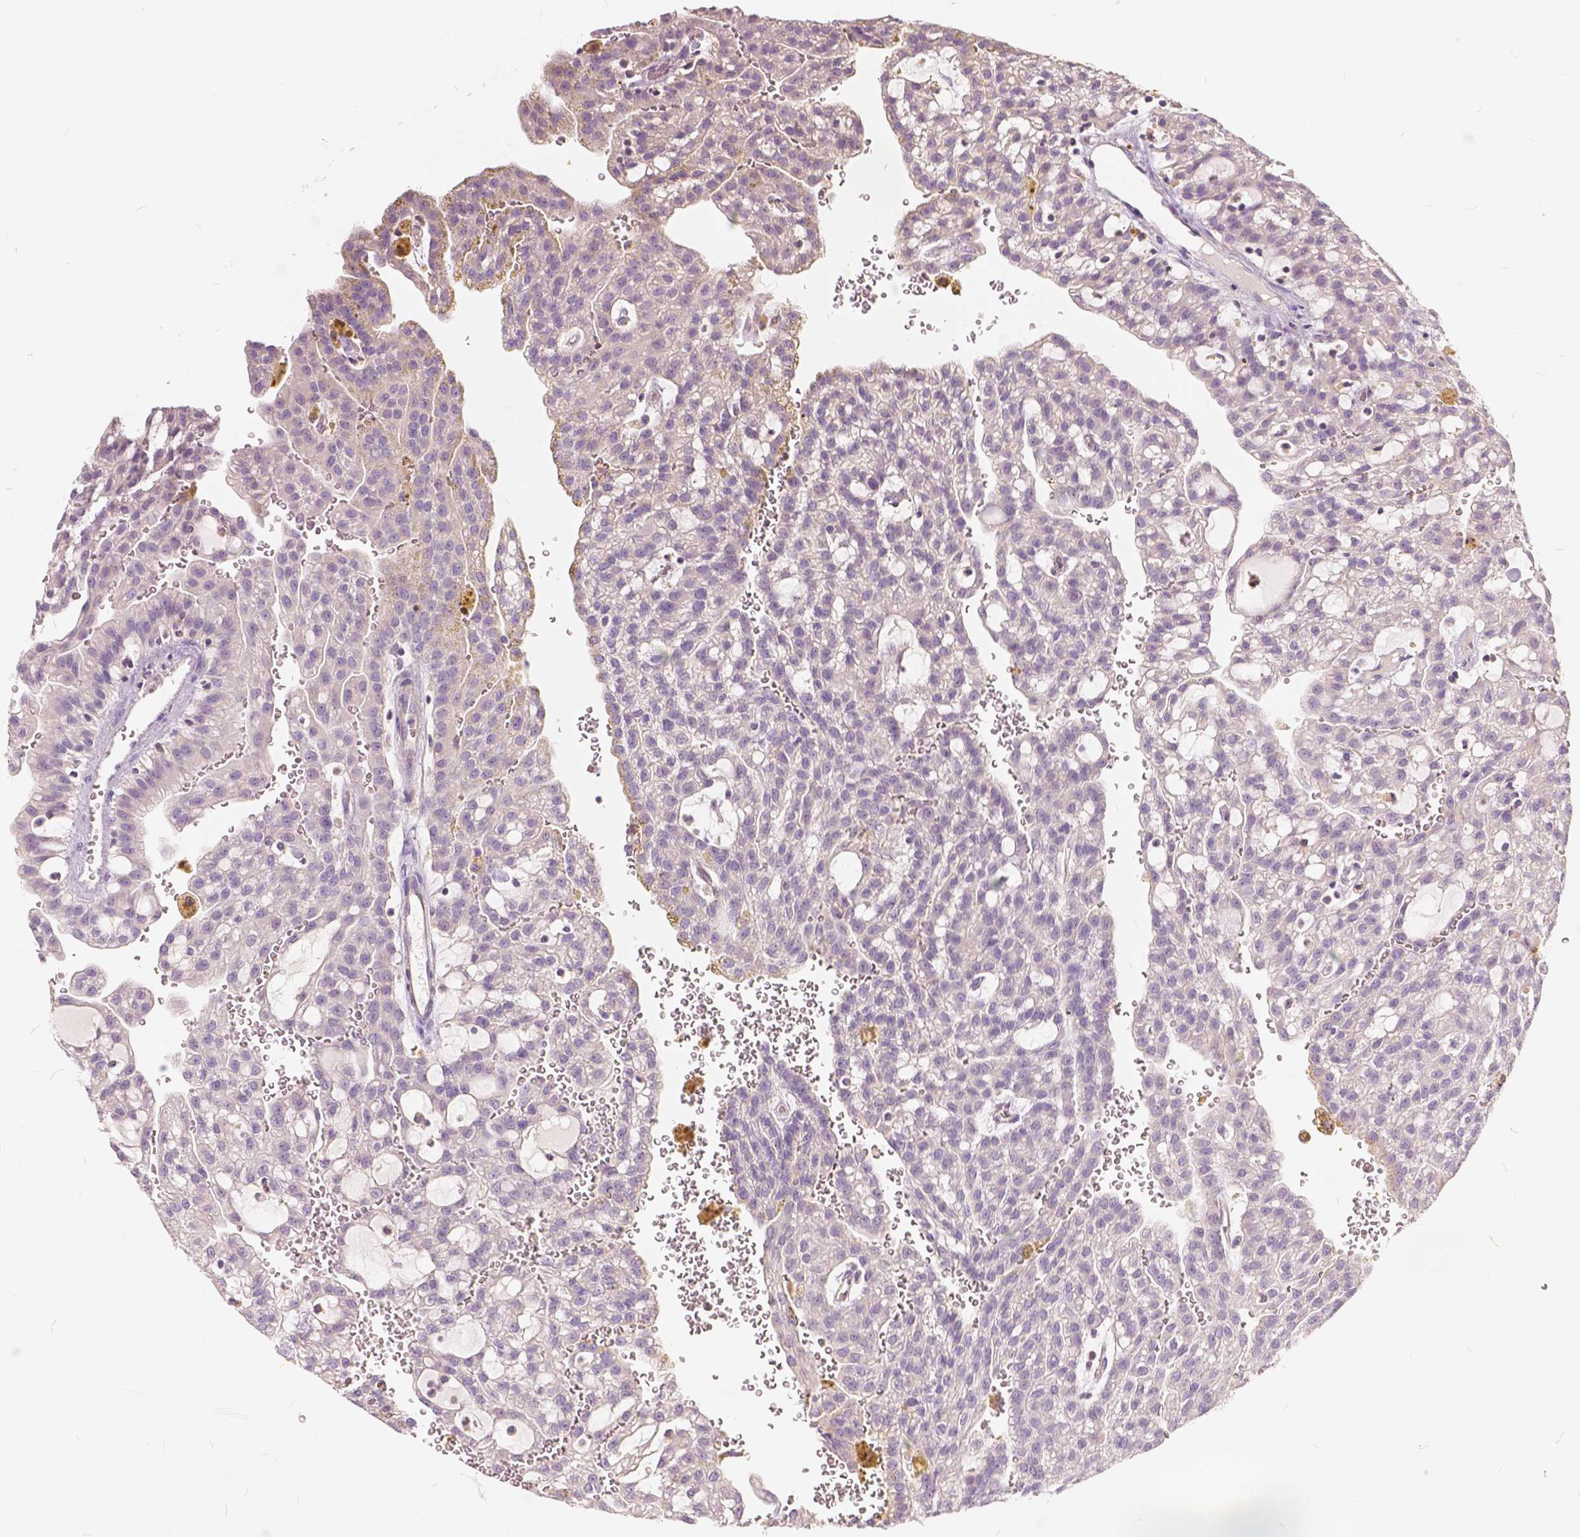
{"staining": {"intensity": "negative", "quantity": "none", "location": "none"}, "tissue": "renal cancer", "cell_type": "Tumor cells", "image_type": "cancer", "snomed": [{"axis": "morphology", "description": "Adenocarcinoma, NOS"}, {"axis": "topography", "description": "Kidney"}], "caption": "This is an immunohistochemistry (IHC) image of renal adenocarcinoma. There is no expression in tumor cells.", "gene": "KIAA0513", "patient": {"sex": "male", "age": 63}}